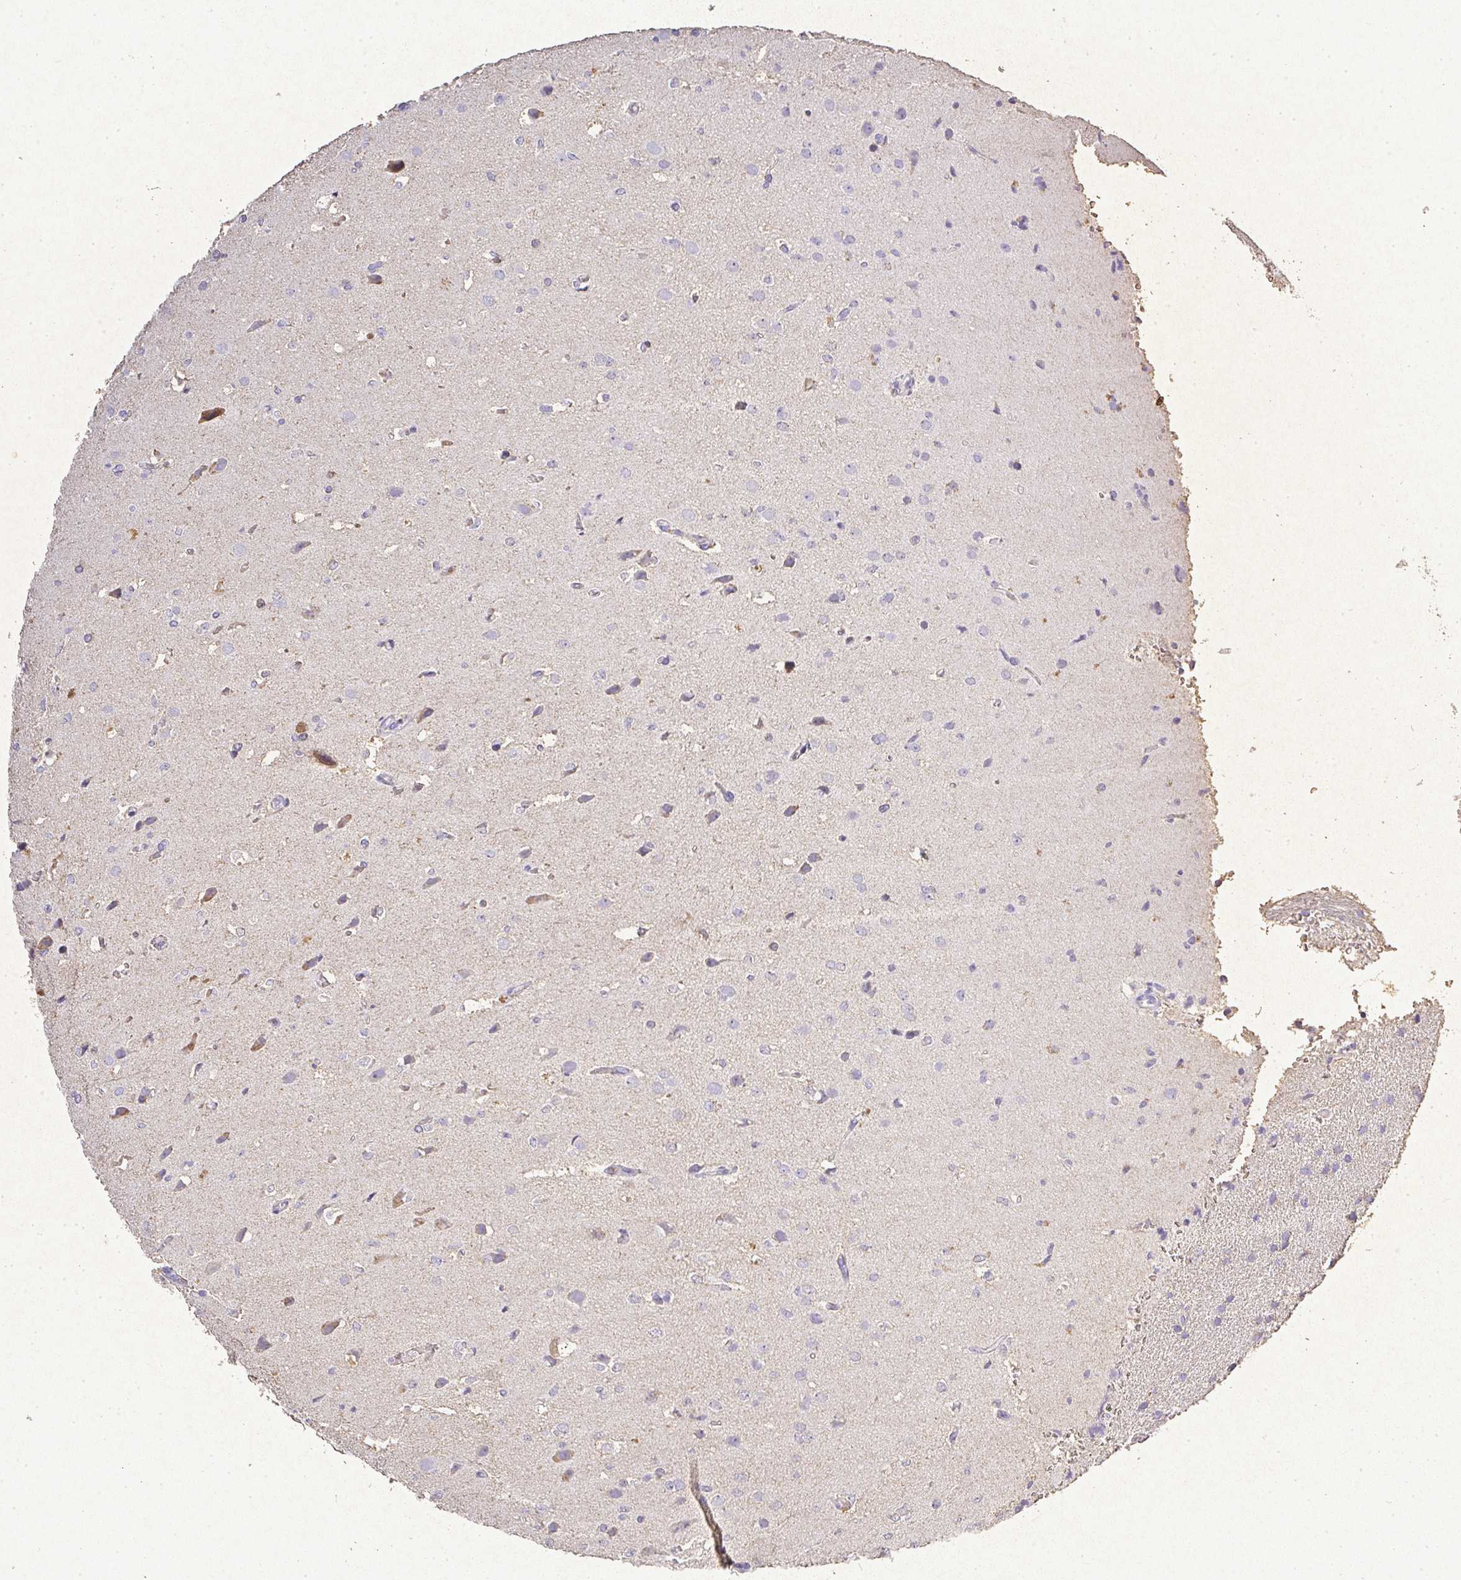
{"staining": {"intensity": "negative", "quantity": "none", "location": "none"}, "tissue": "glioma", "cell_type": "Tumor cells", "image_type": "cancer", "snomed": [{"axis": "morphology", "description": "Glioma, malignant, Low grade"}, {"axis": "topography", "description": "Brain"}], "caption": "Immunohistochemical staining of human malignant glioma (low-grade) displays no significant positivity in tumor cells. The staining is performed using DAB brown chromogen with nuclei counter-stained in using hematoxylin.", "gene": "RPS2", "patient": {"sex": "female", "age": 33}}